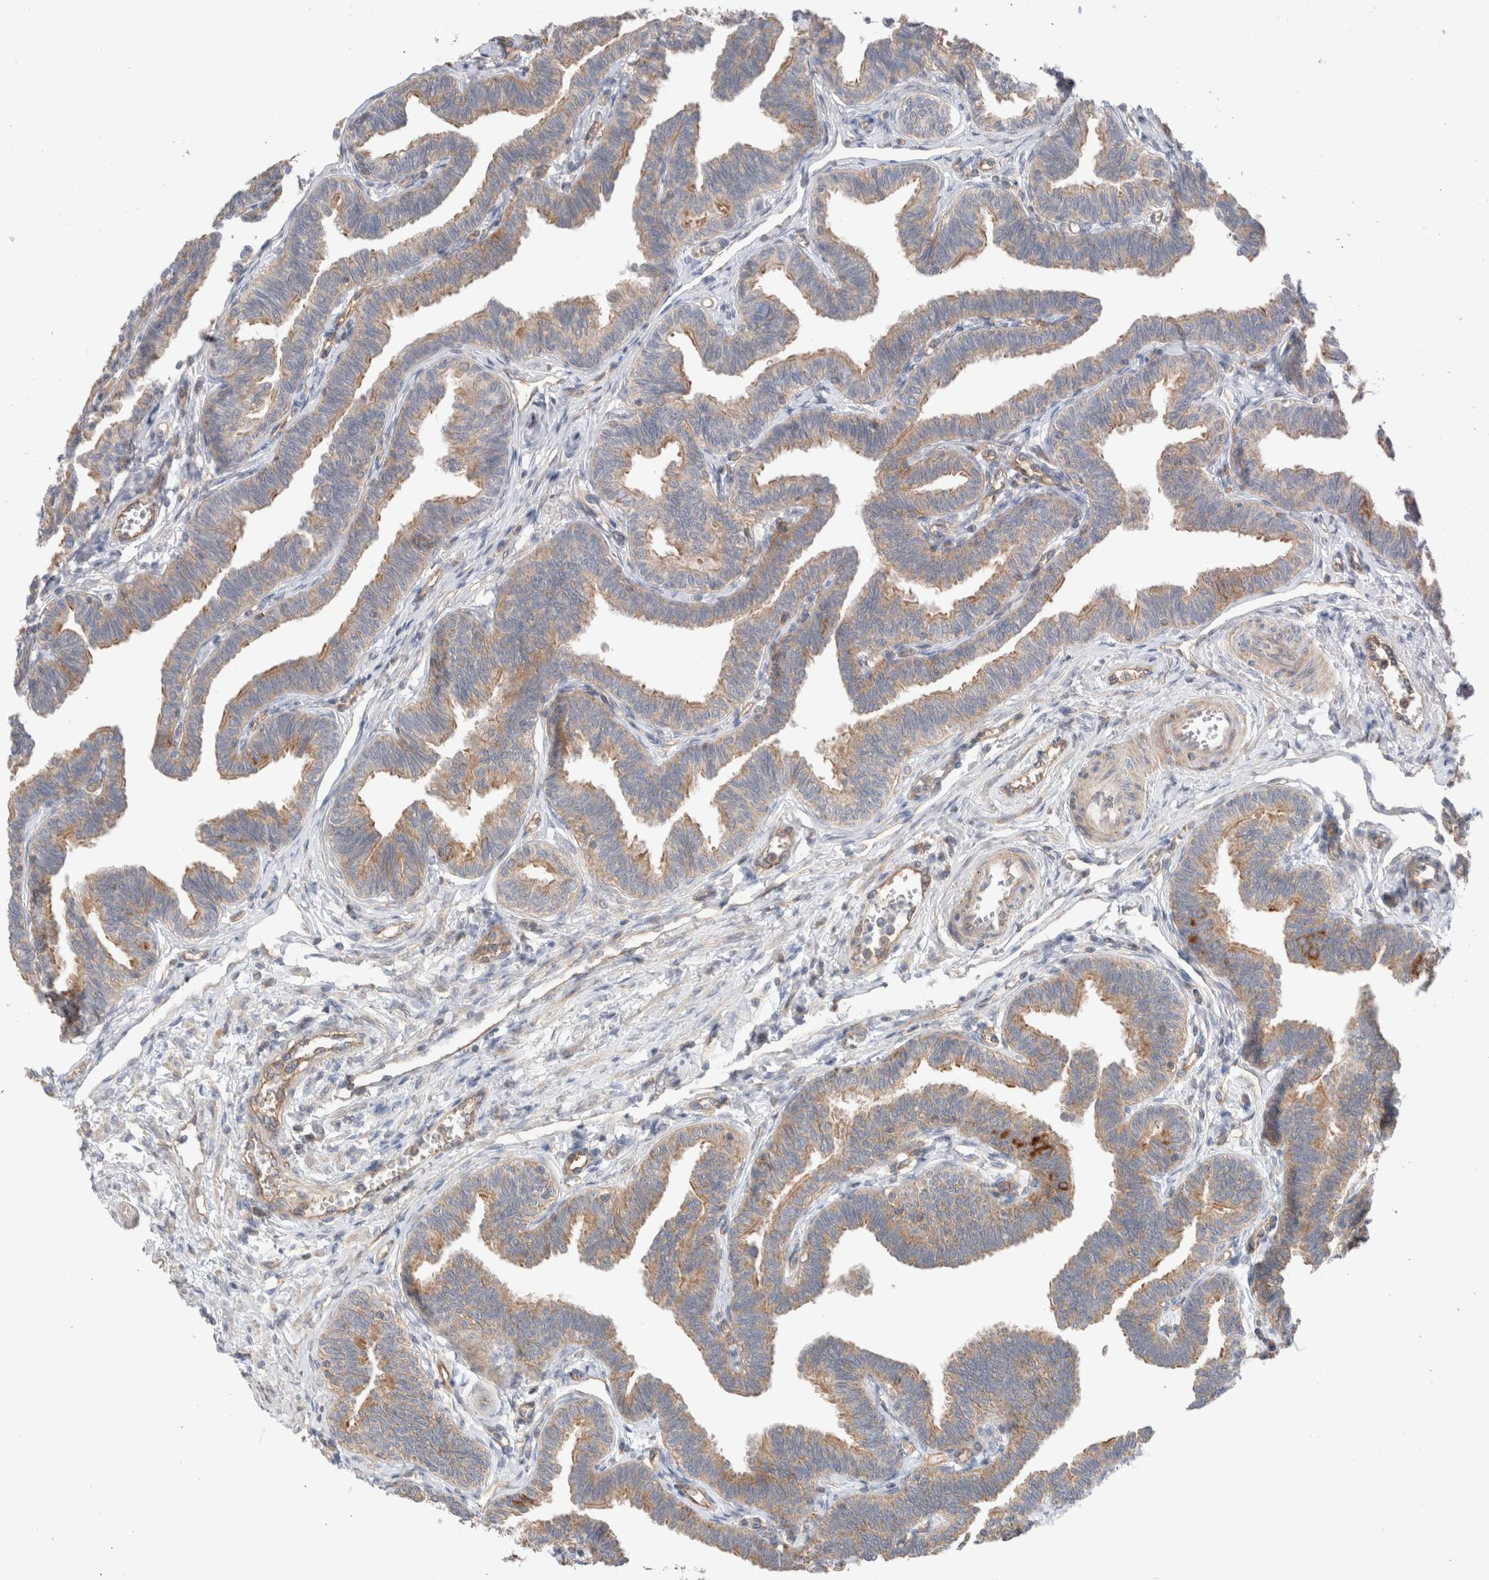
{"staining": {"intensity": "moderate", "quantity": ">75%", "location": "cytoplasmic/membranous"}, "tissue": "fallopian tube", "cell_type": "Glandular cells", "image_type": "normal", "snomed": [{"axis": "morphology", "description": "Normal tissue, NOS"}, {"axis": "topography", "description": "Fallopian tube"}, {"axis": "topography", "description": "Ovary"}], "caption": "A high-resolution micrograph shows IHC staining of normal fallopian tube, which demonstrates moderate cytoplasmic/membranous staining in about >75% of glandular cells.", "gene": "MRM3", "patient": {"sex": "female", "age": 23}}